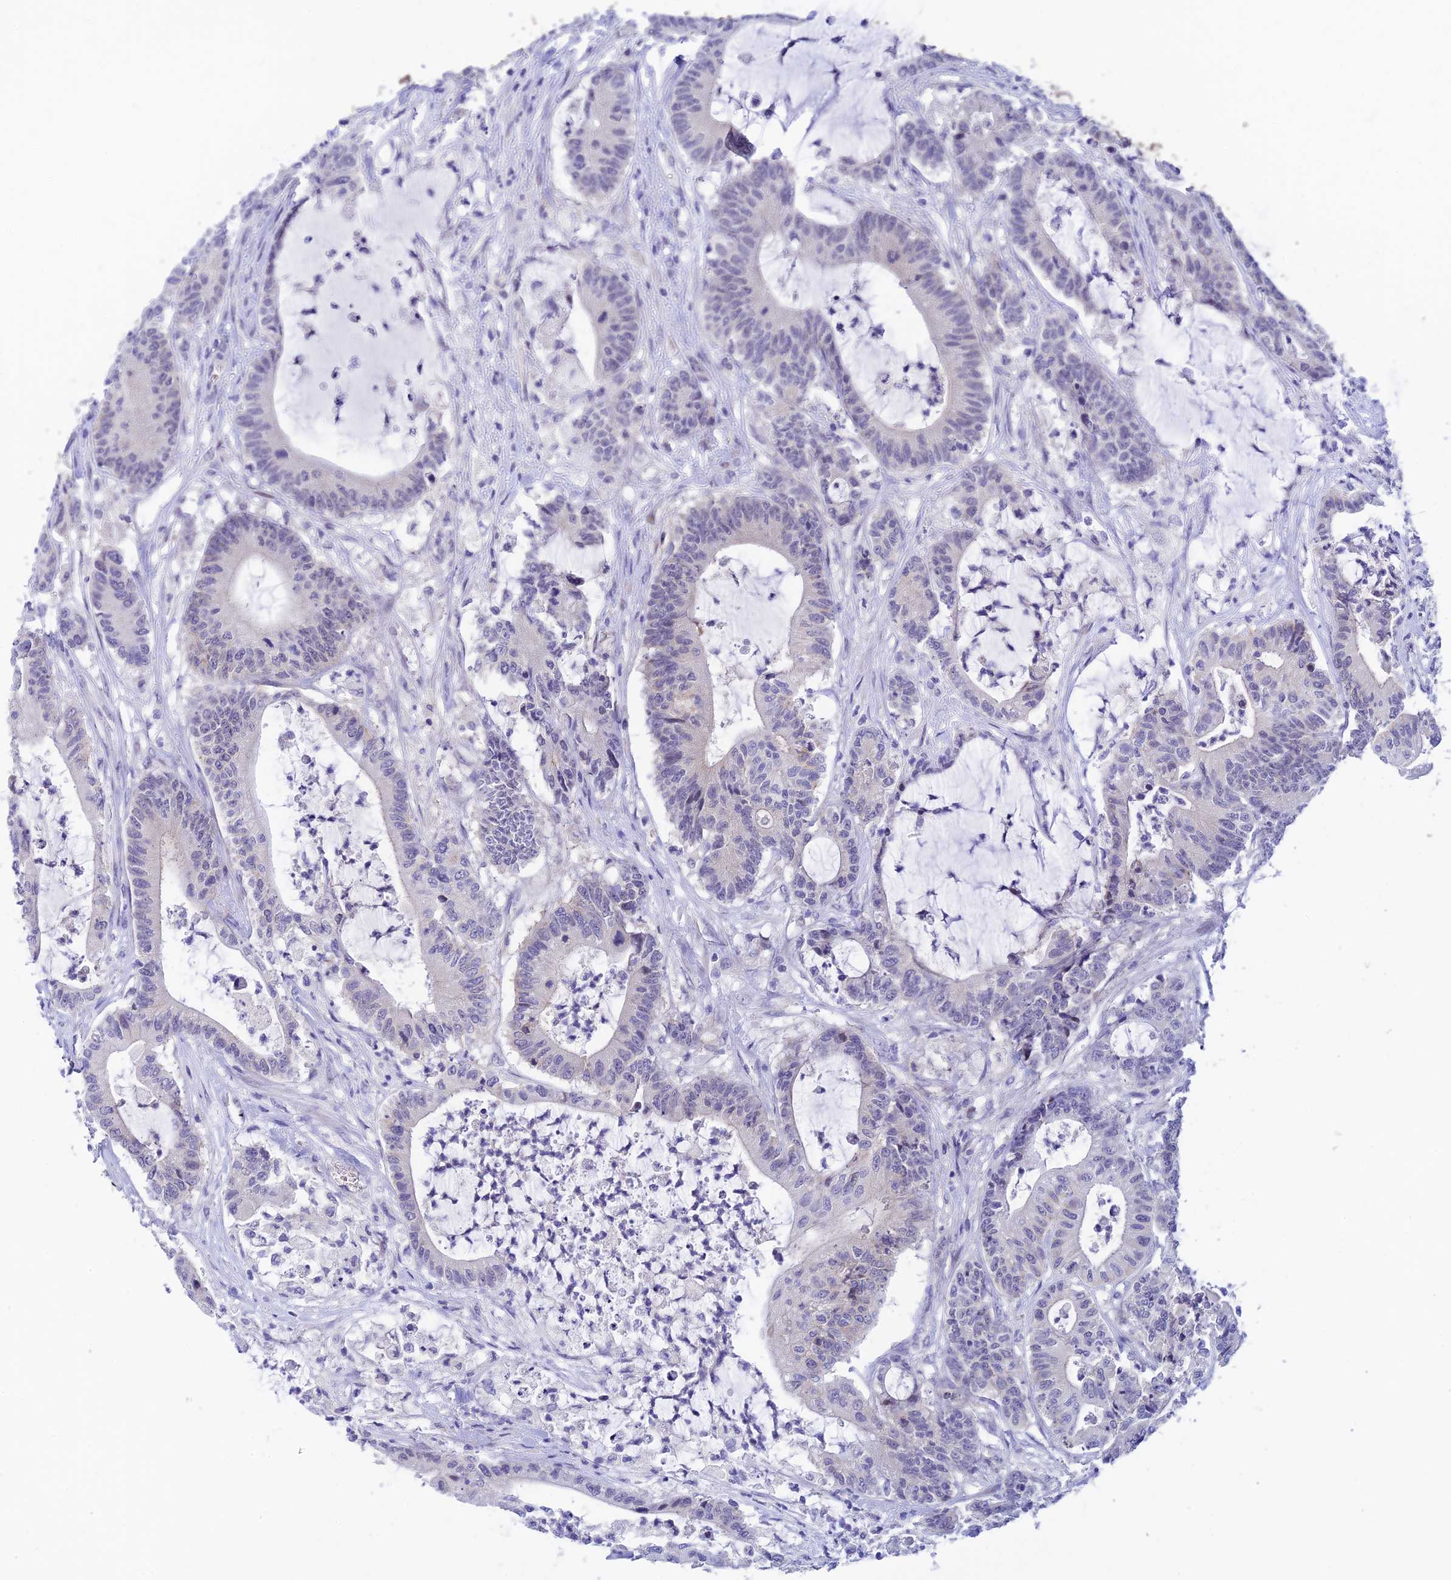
{"staining": {"intensity": "negative", "quantity": "none", "location": "none"}, "tissue": "colorectal cancer", "cell_type": "Tumor cells", "image_type": "cancer", "snomed": [{"axis": "morphology", "description": "Adenocarcinoma, NOS"}, {"axis": "topography", "description": "Colon"}], "caption": "An IHC photomicrograph of colorectal cancer is shown. There is no staining in tumor cells of colorectal cancer.", "gene": "RASGEF1B", "patient": {"sex": "female", "age": 84}}